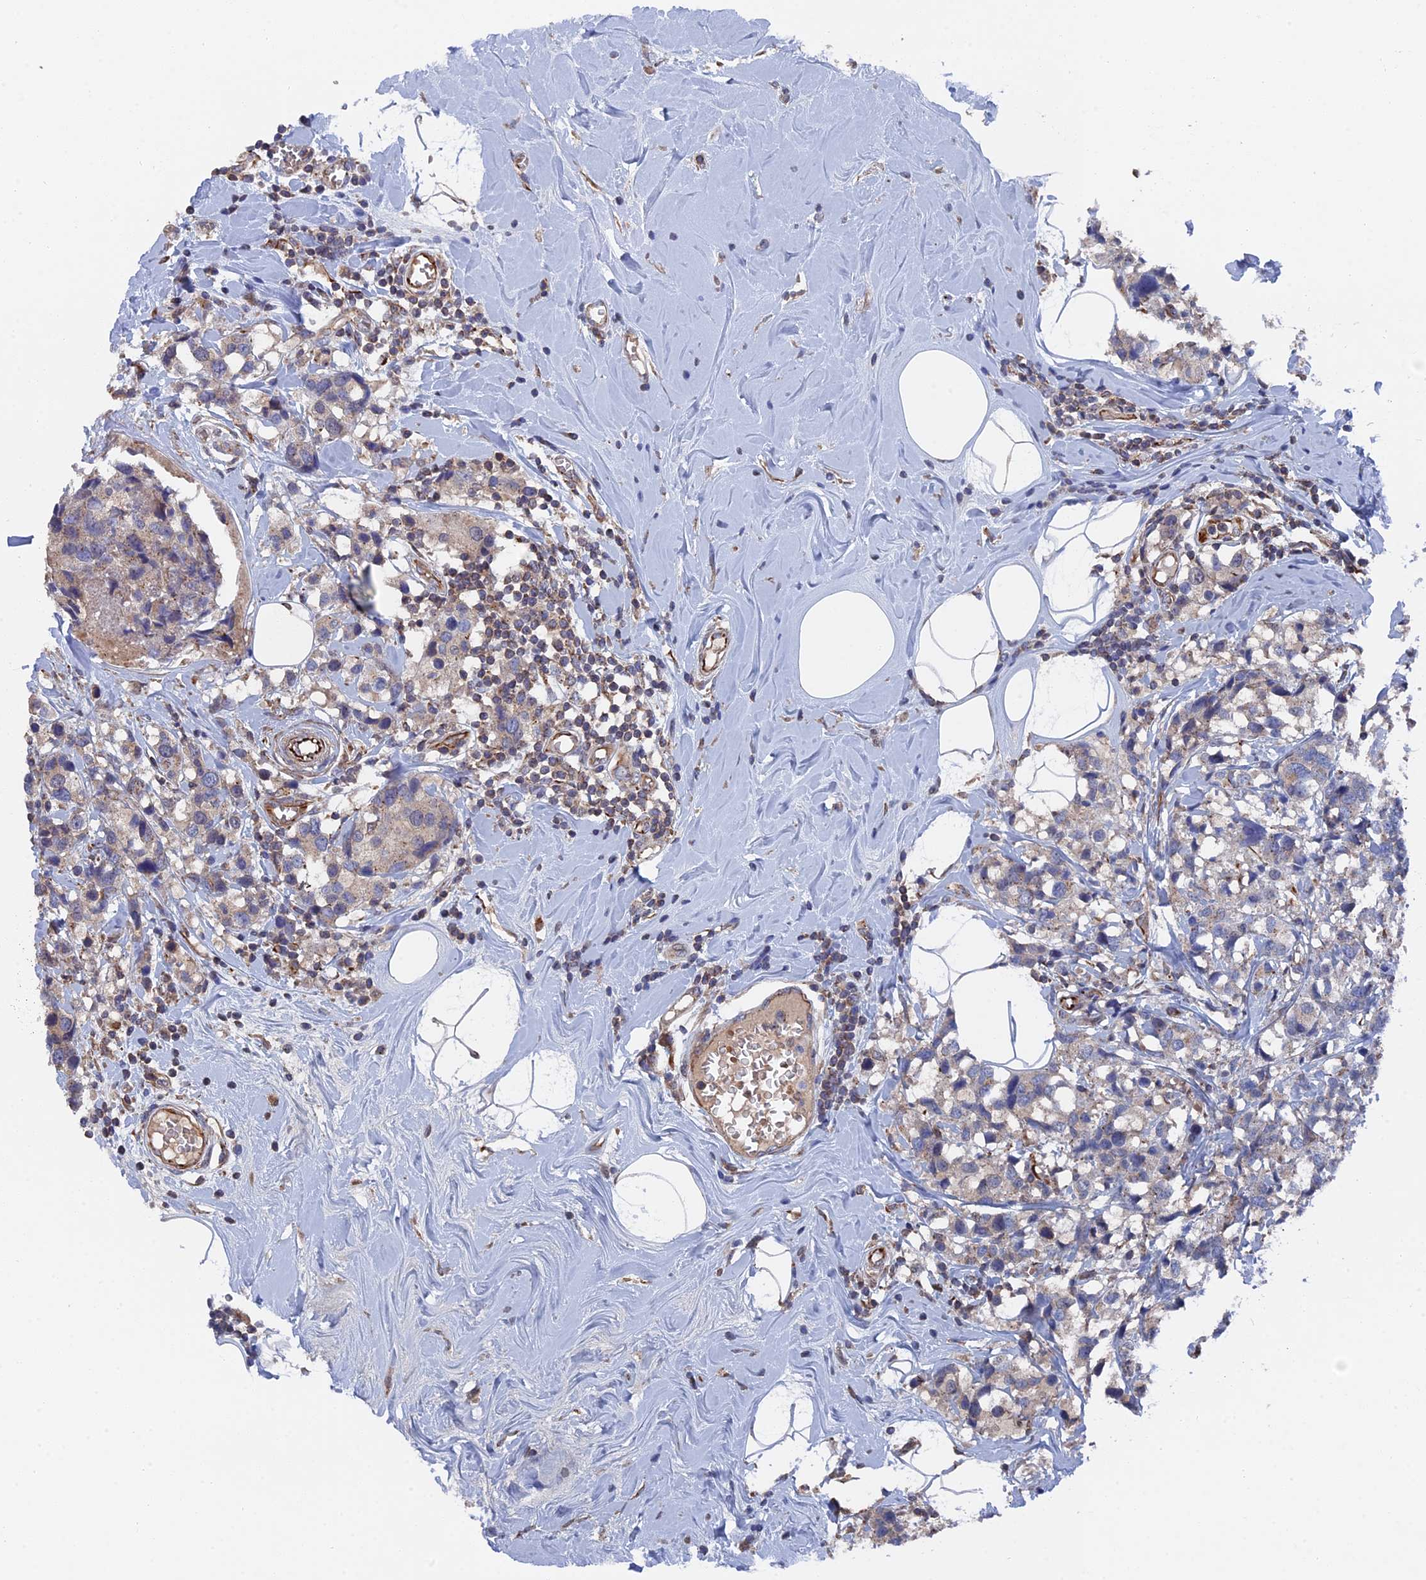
{"staining": {"intensity": "negative", "quantity": "none", "location": "none"}, "tissue": "breast cancer", "cell_type": "Tumor cells", "image_type": "cancer", "snomed": [{"axis": "morphology", "description": "Lobular carcinoma"}, {"axis": "topography", "description": "Breast"}], "caption": "DAB (3,3'-diaminobenzidine) immunohistochemical staining of breast cancer (lobular carcinoma) reveals no significant staining in tumor cells. (DAB immunohistochemistry visualized using brightfield microscopy, high magnification).", "gene": "SMG9", "patient": {"sex": "female", "age": 59}}